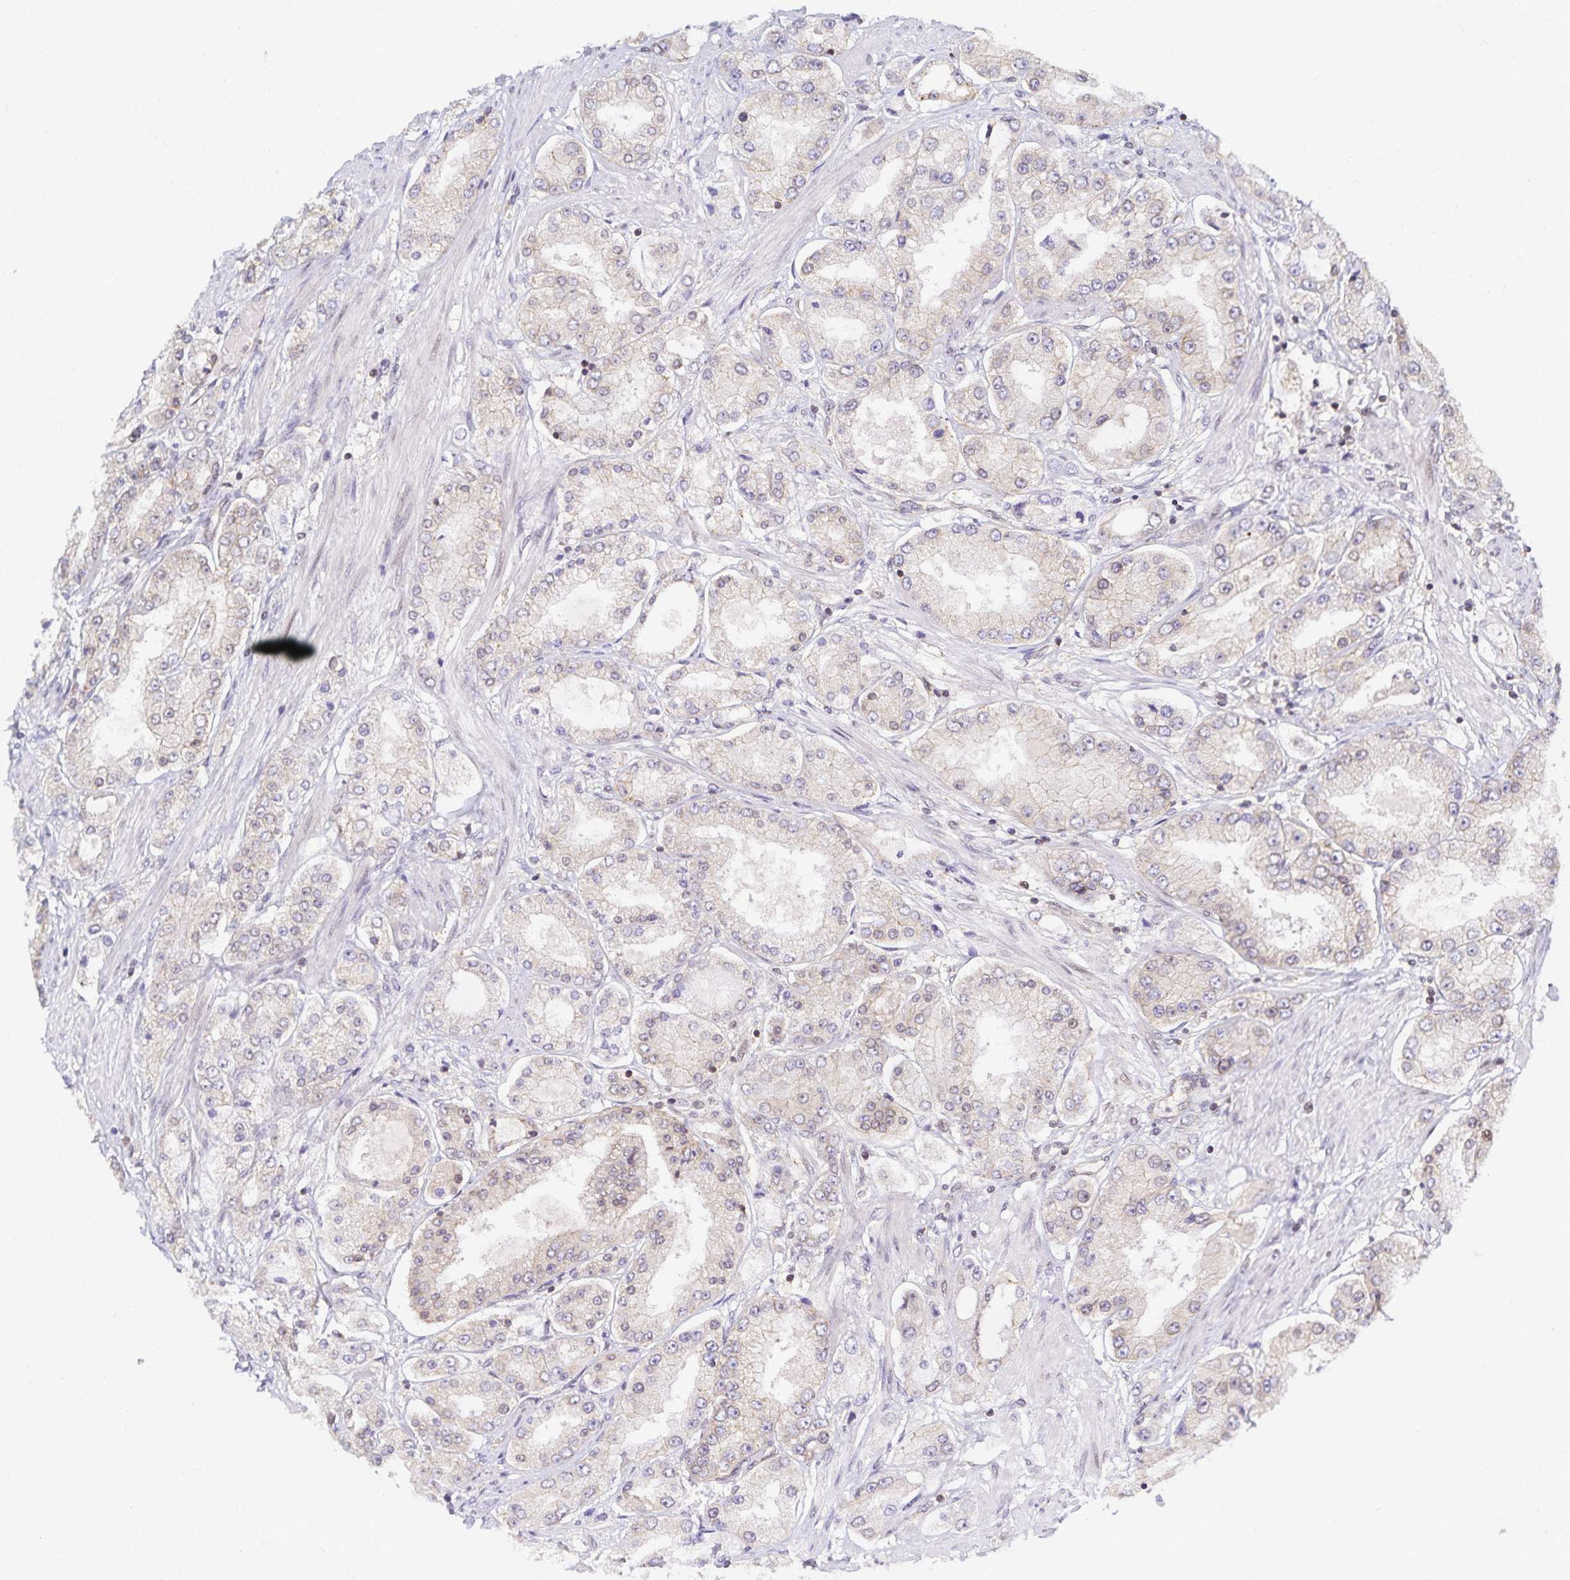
{"staining": {"intensity": "negative", "quantity": "none", "location": "none"}, "tissue": "prostate cancer", "cell_type": "Tumor cells", "image_type": "cancer", "snomed": [{"axis": "morphology", "description": "Adenocarcinoma, High grade"}, {"axis": "topography", "description": "Prostate"}], "caption": "Prostate cancer was stained to show a protein in brown. There is no significant positivity in tumor cells. The staining is performed using DAB (3,3'-diaminobenzidine) brown chromogen with nuclei counter-stained in using hematoxylin.", "gene": "RAB9B", "patient": {"sex": "male", "age": 69}}